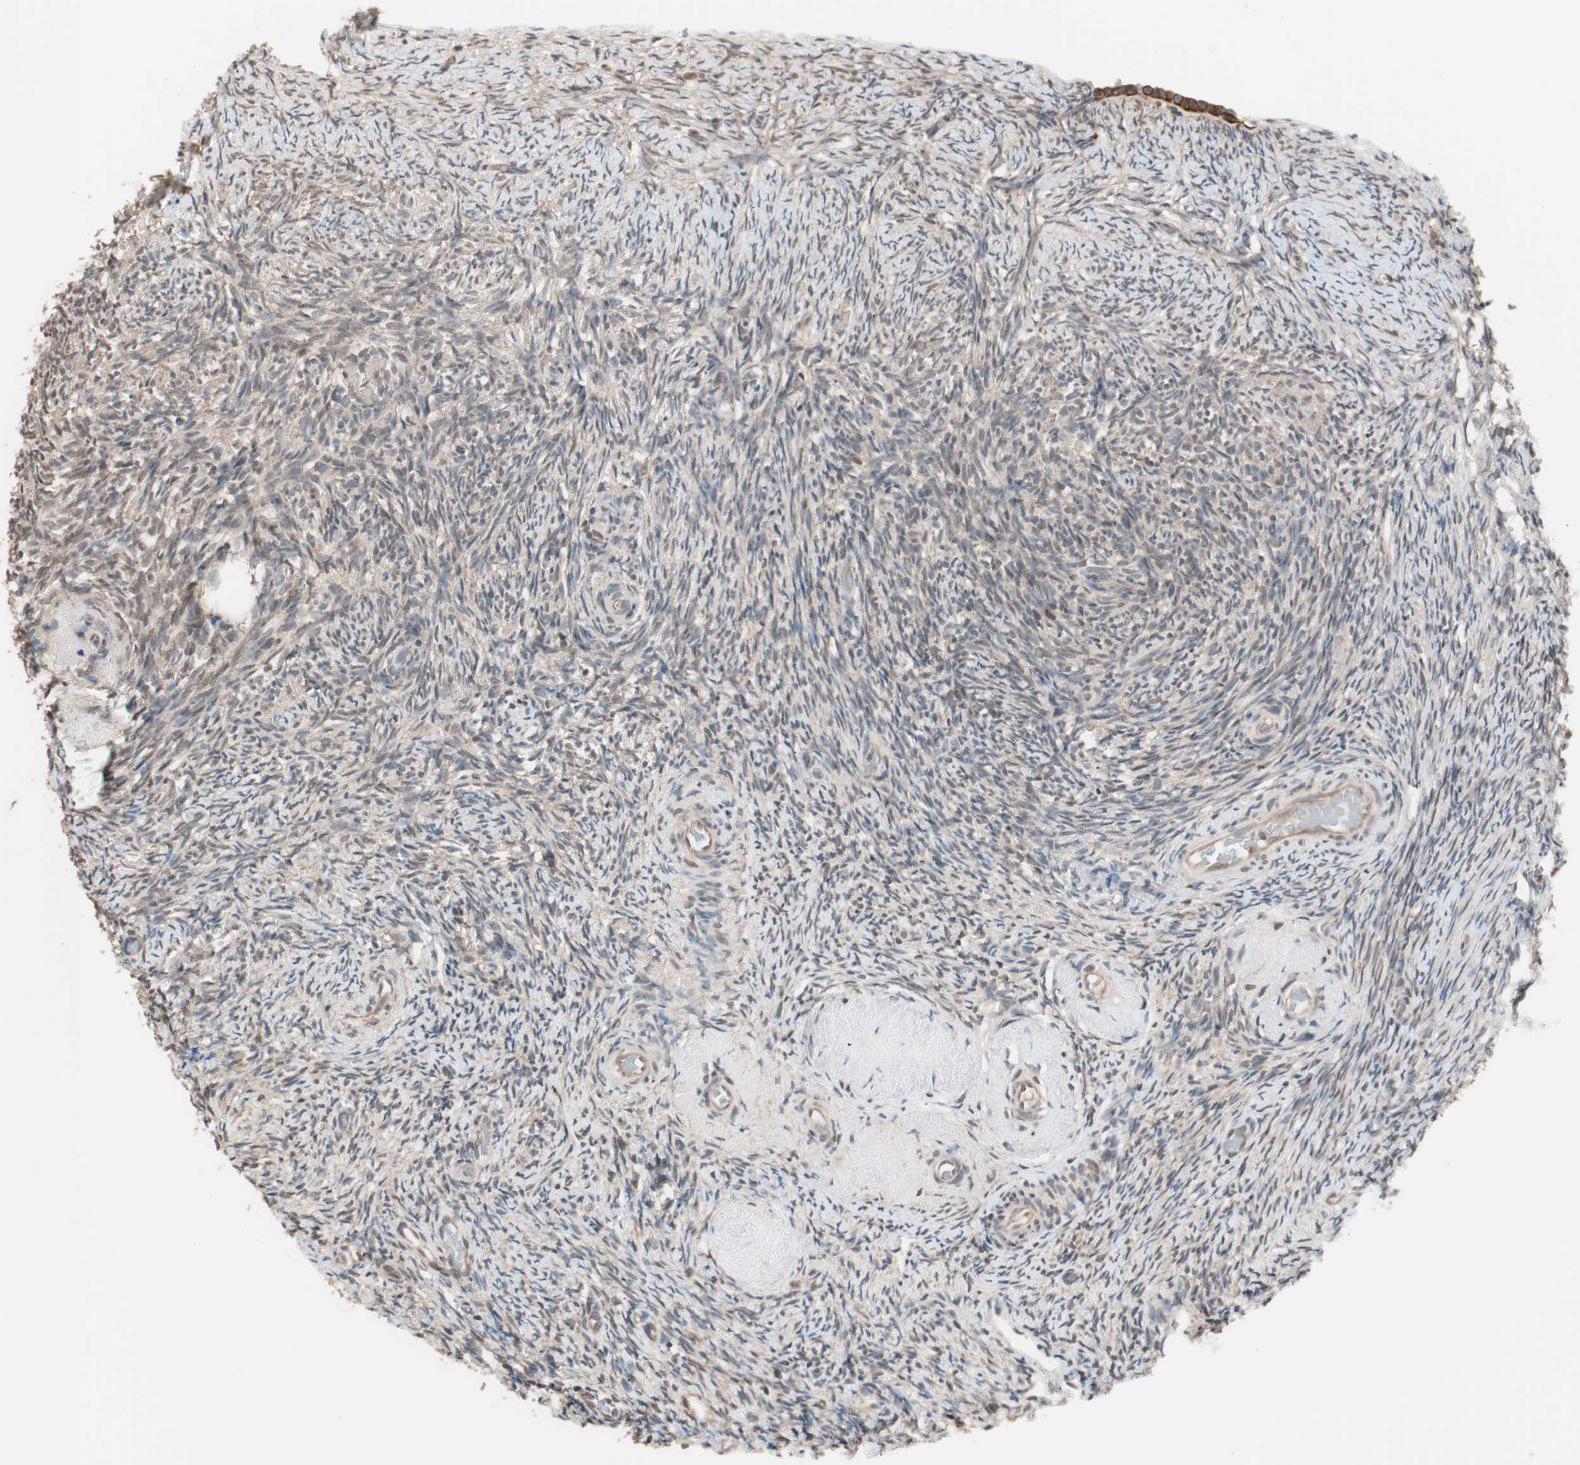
{"staining": {"intensity": "weak", "quantity": ">75%", "location": "cytoplasmic/membranous"}, "tissue": "ovary", "cell_type": "Follicle cells", "image_type": "normal", "snomed": [{"axis": "morphology", "description": "Normal tissue, NOS"}, {"axis": "topography", "description": "Ovary"}], "caption": "A photomicrograph of human ovary stained for a protein reveals weak cytoplasmic/membranous brown staining in follicle cells. Using DAB (brown) and hematoxylin (blue) stains, captured at high magnification using brightfield microscopy.", "gene": "FBXO5", "patient": {"sex": "female", "age": 60}}